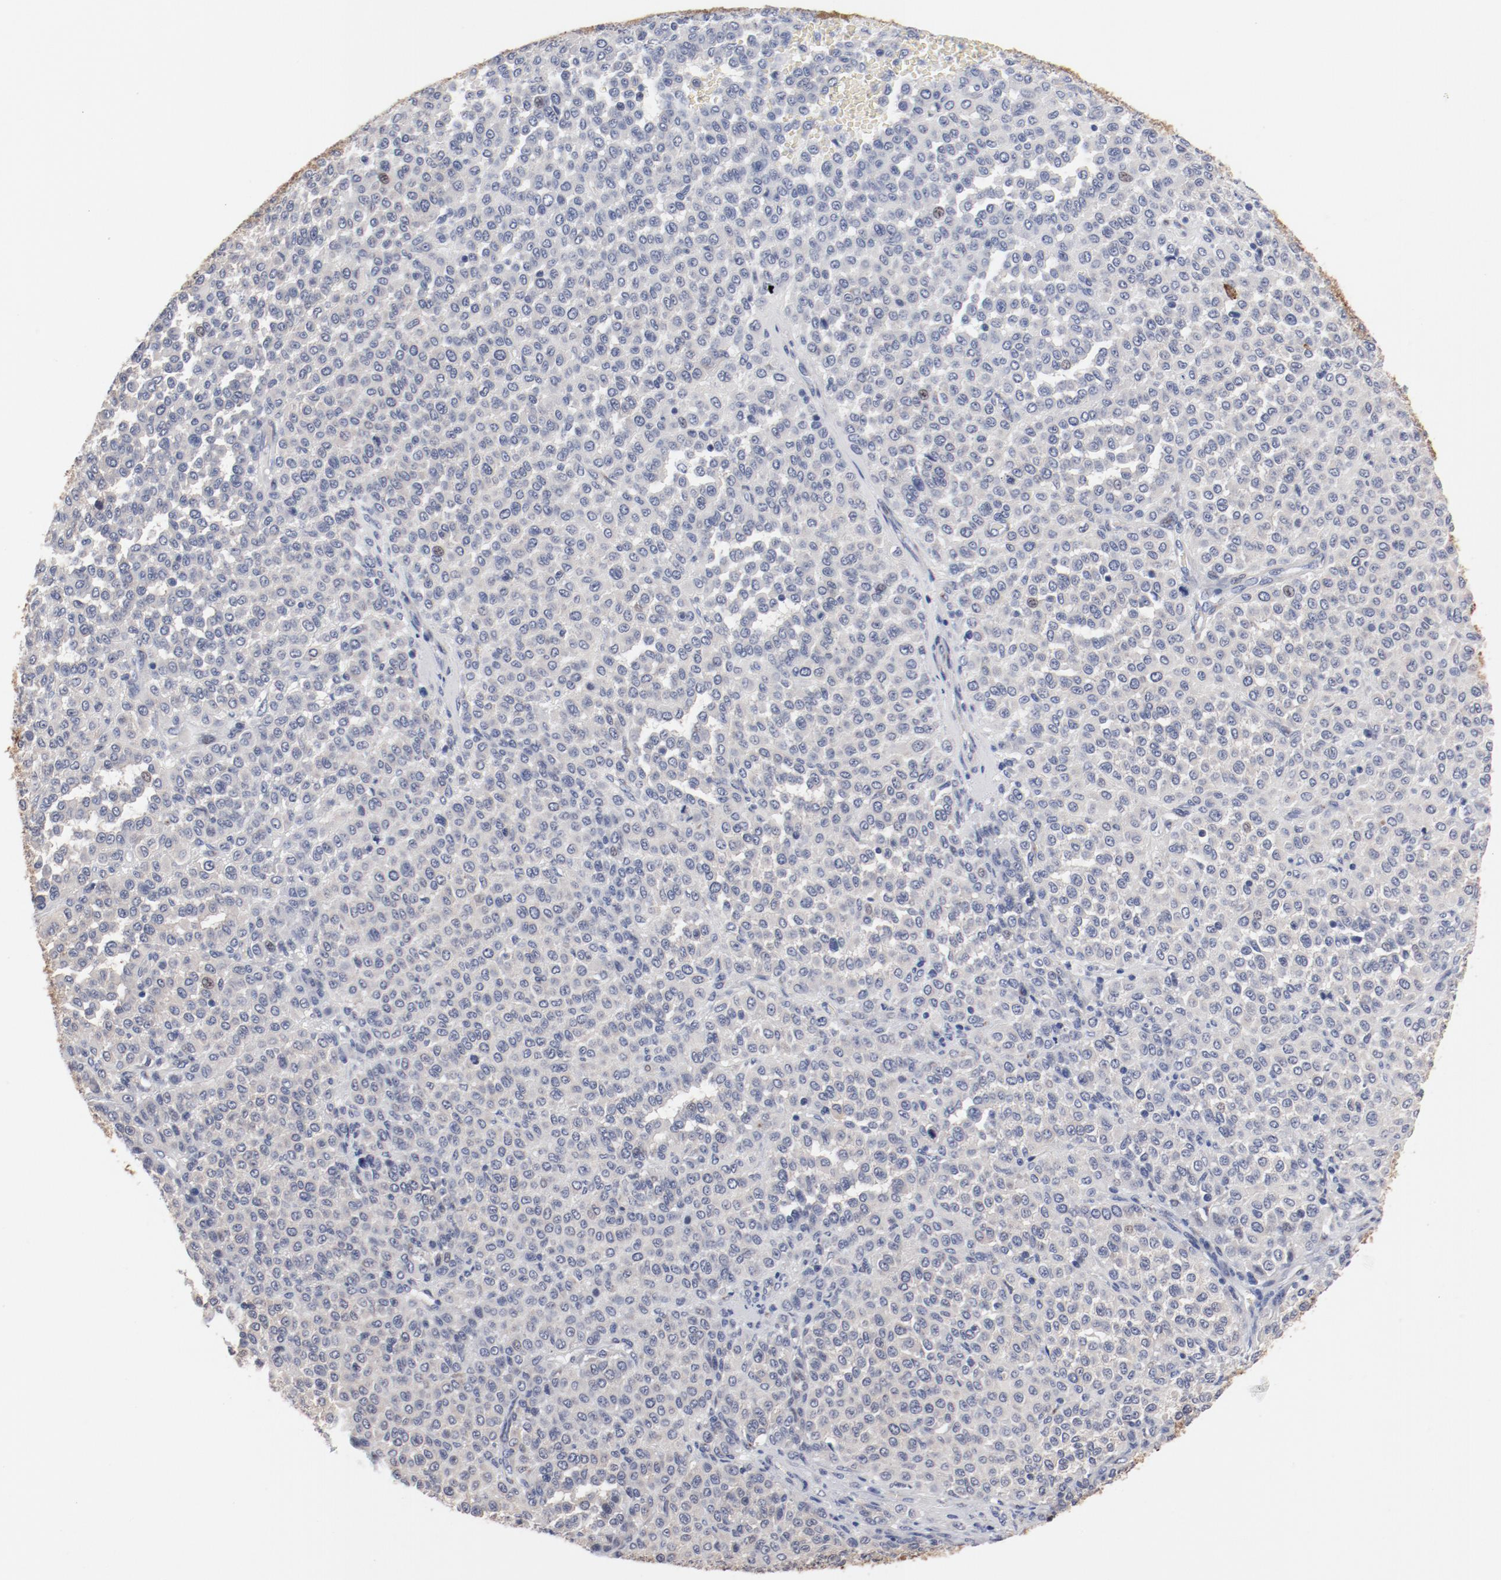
{"staining": {"intensity": "negative", "quantity": "none", "location": "none"}, "tissue": "melanoma", "cell_type": "Tumor cells", "image_type": "cancer", "snomed": [{"axis": "morphology", "description": "Malignant melanoma, Metastatic site"}, {"axis": "topography", "description": "Pancreas"}], "caption": "Melanoma was stained to show a protein in brown. There is no significant expression in tumor cells.", "gene": "GPR143", "patient": {"sex": "female", "age": 30}}